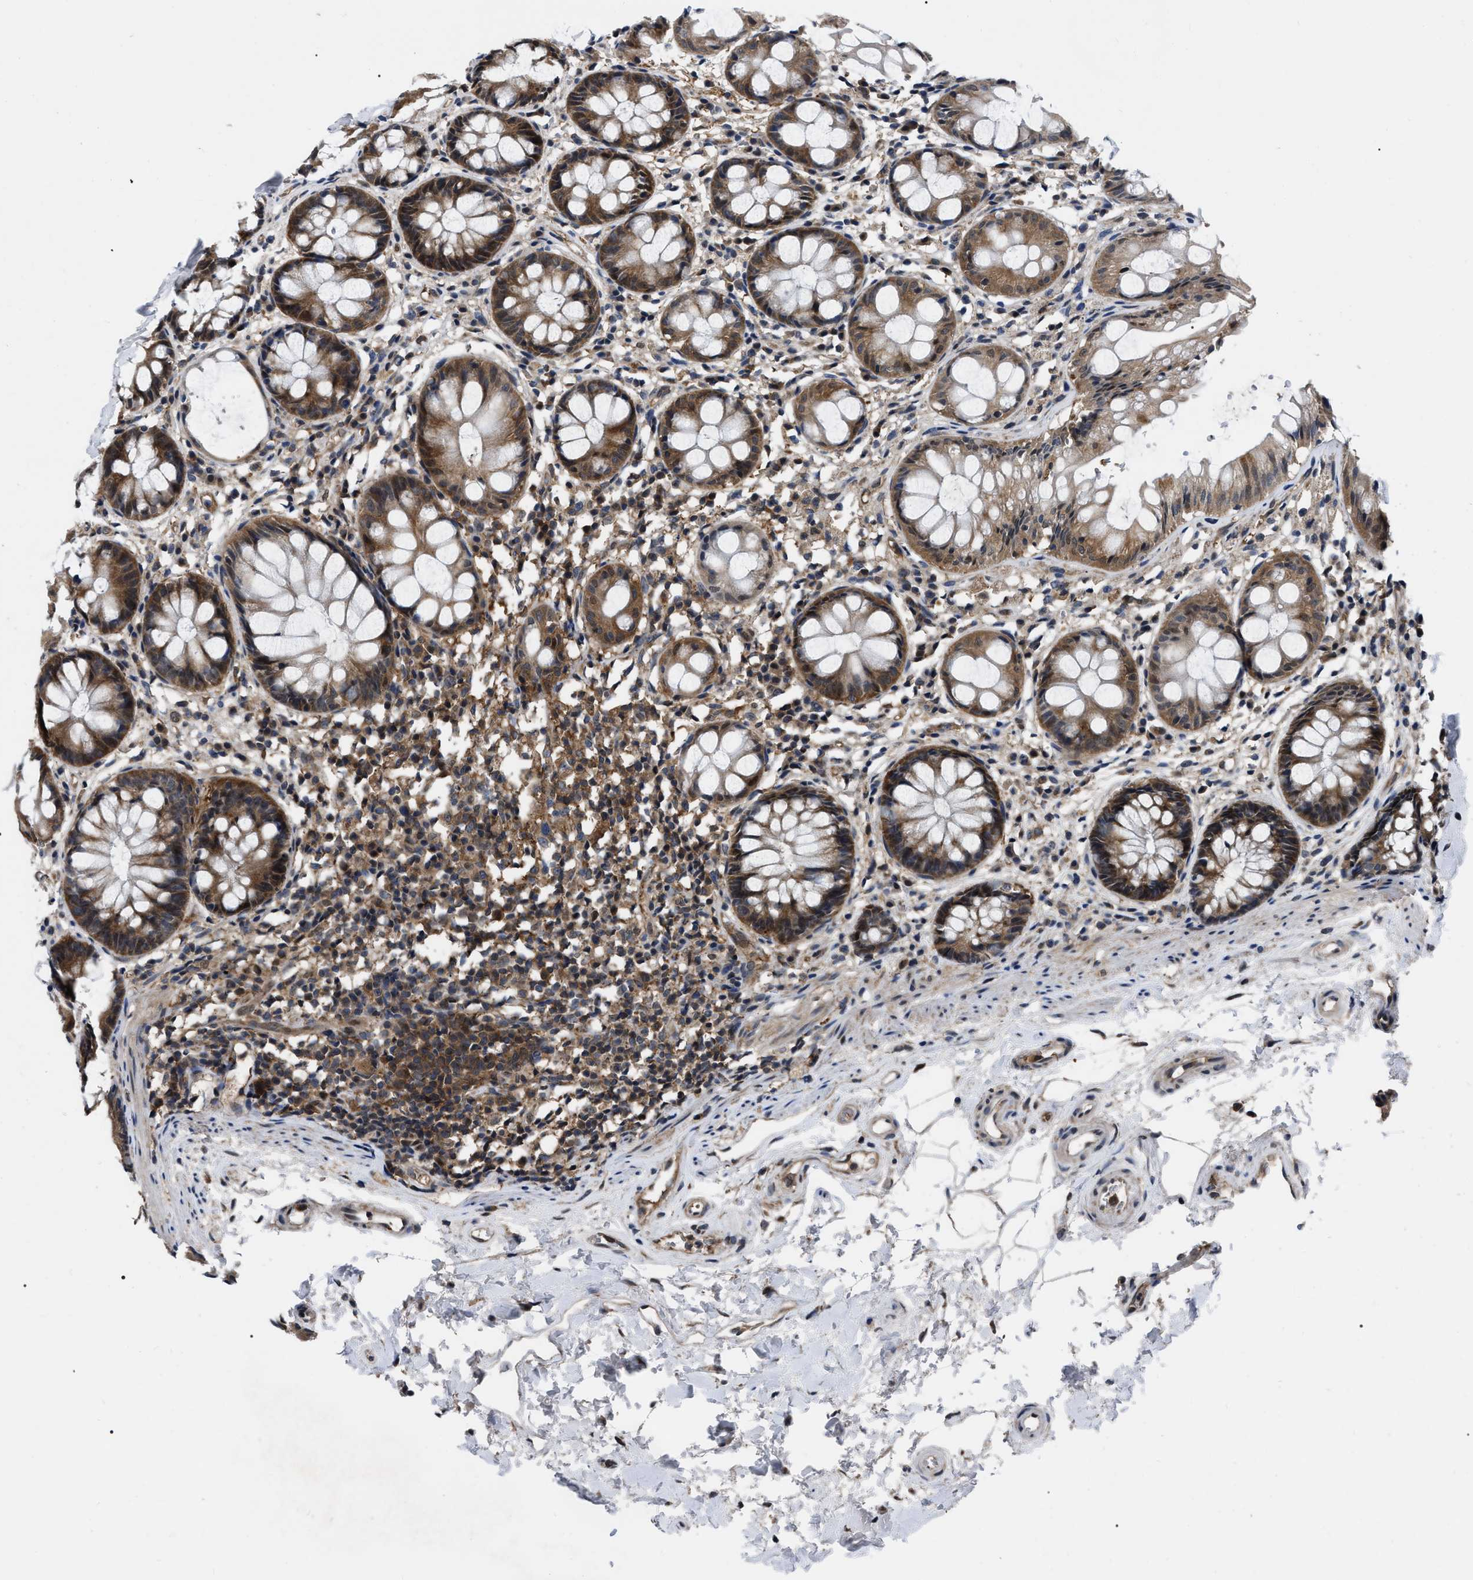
{"staining": {"intensity": "strong", "quantity": ">75%", "location": "cytoplasmic/membranous"}, "tissue": "rectum", "cell_type": "Glandular cells", "image_type": "normal", "snomed": [{"axis": "morphology", "description": "Normal tissue, NOS"}, {"axis": "topography", "description": "Rectum"}], "caption": "Rectum stained with IHC displays strong cytoplasmic/membranous positivity in about >75% of glandular cells.", "gene": "GET4", "patient": {"sex": "male", "age": 64}}